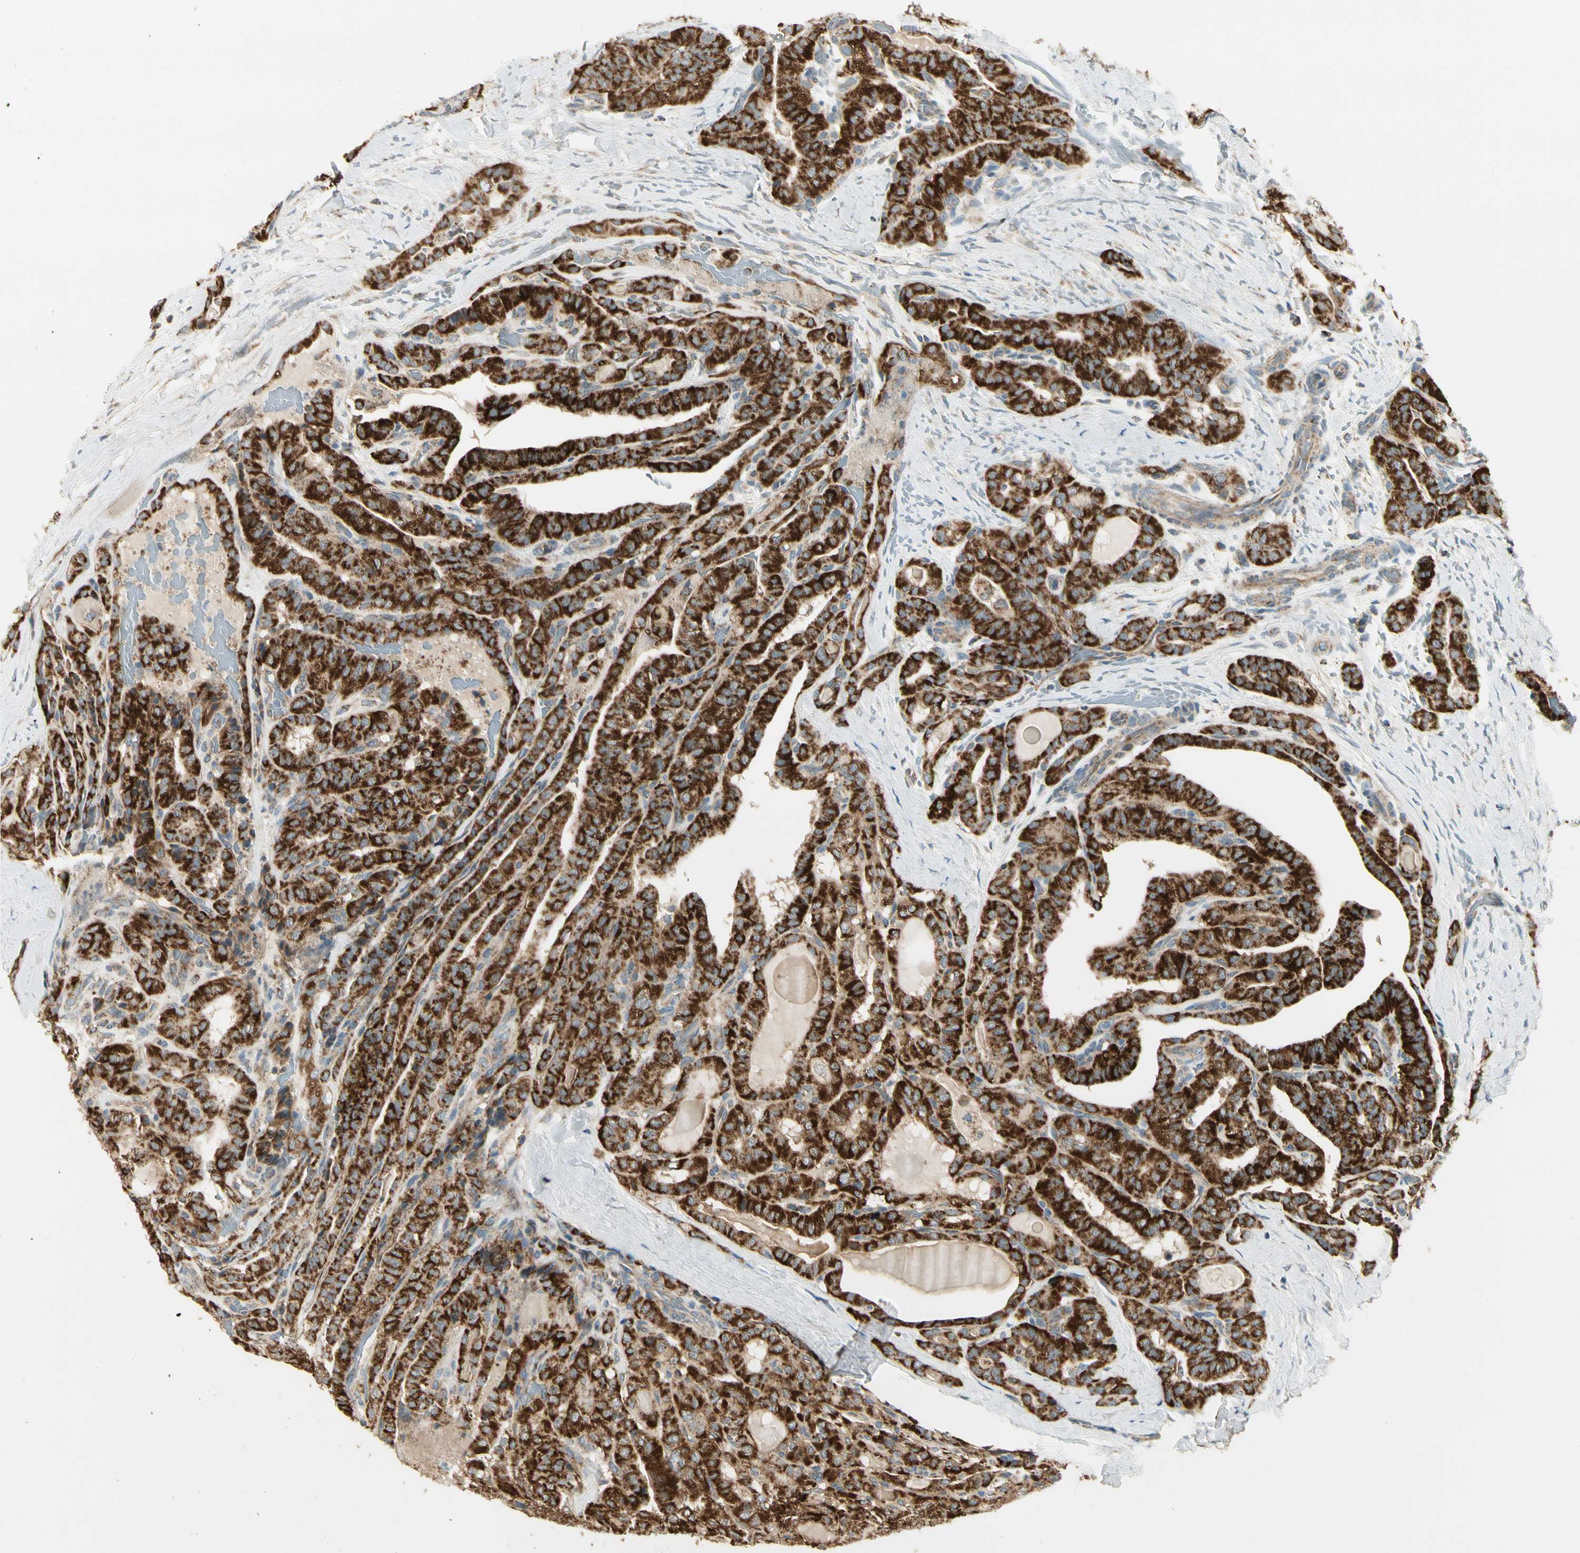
{"staining": {"intensity": "strong", "quantity": ">75%", "location": "cytoplasmic/membranous"}, "tissue": "thyroid cancer", "cell_type": "Tumor cells", "image_type": "cancer", "snomed": [{"axis": "morphology", "description": "Papillary adenocarcinoma, NOS"}, {"axis": "topography", "description": "Thyroid gland"}], "caption": "Immunohistochemistry (IHC) of human papillary adenocarcinoma (thyroid) exhibits high levels of strong cytoplasmic/membranous expression in approximately >75% of tumor cells.", "gene": "EPHB3", "patient": {"sex": "male", "age": 77}}